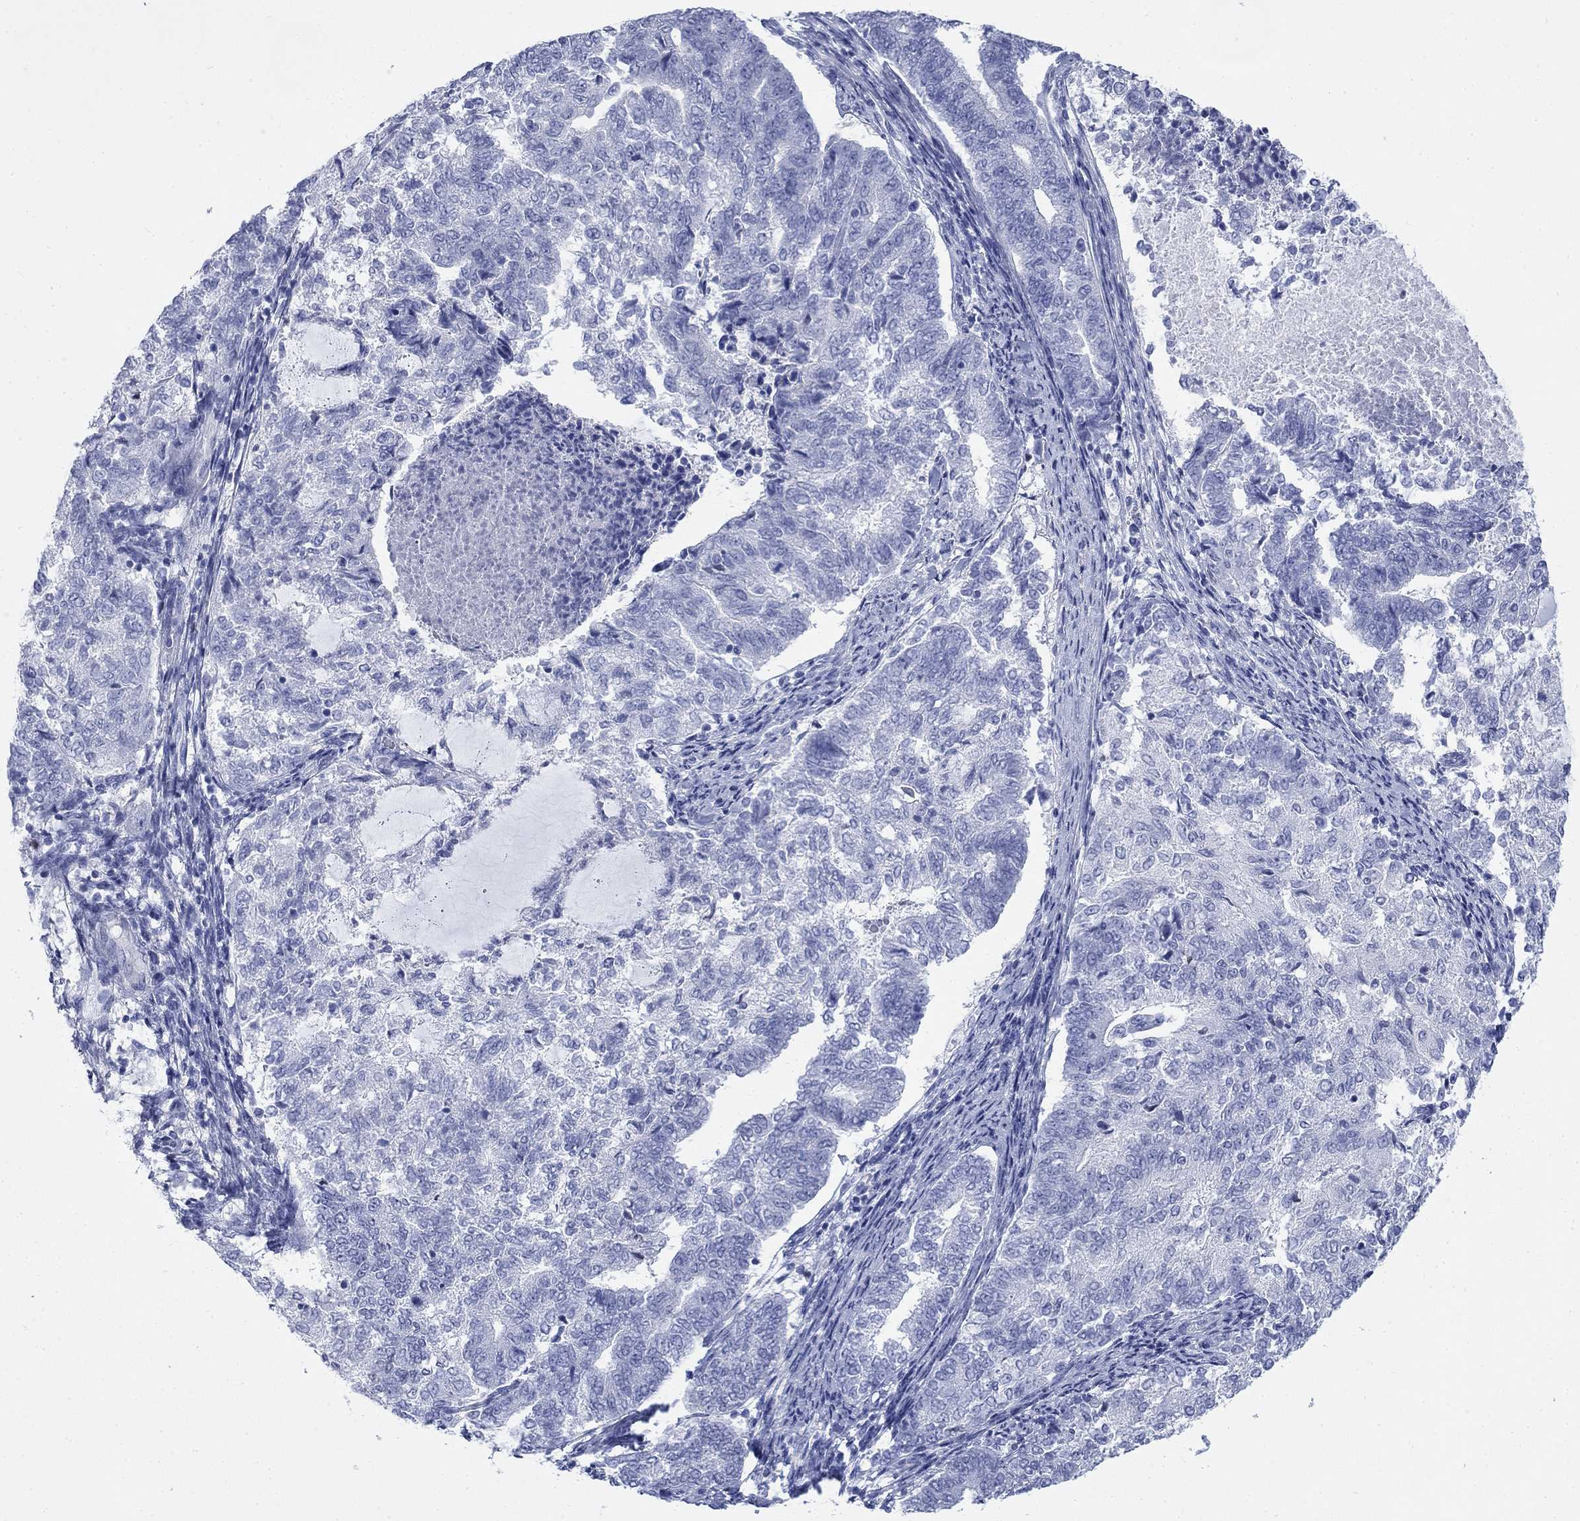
{"staining": {"intensity": "negative", "quantity": "none", "location": "none"}, "tissue": "endometrial cancer", "cell_type": "Tumor cells", "image_type": "cancer", "snomed": [{"axis": "morphology", "description": "Adenocarcinoma, NOS"}, {"axis": "topography", "description": "Endometrium"}], "caption": "High magnification brightfield microscopy of endometrial cancer stained with DAB (3,3'-diaminobenzidine) (brown) and counterstained with hematoxylin (blue): tumor cells show no significant staining.", "gene": "IGF2BP3", "patient": {"sex": "female", "age": 65}}